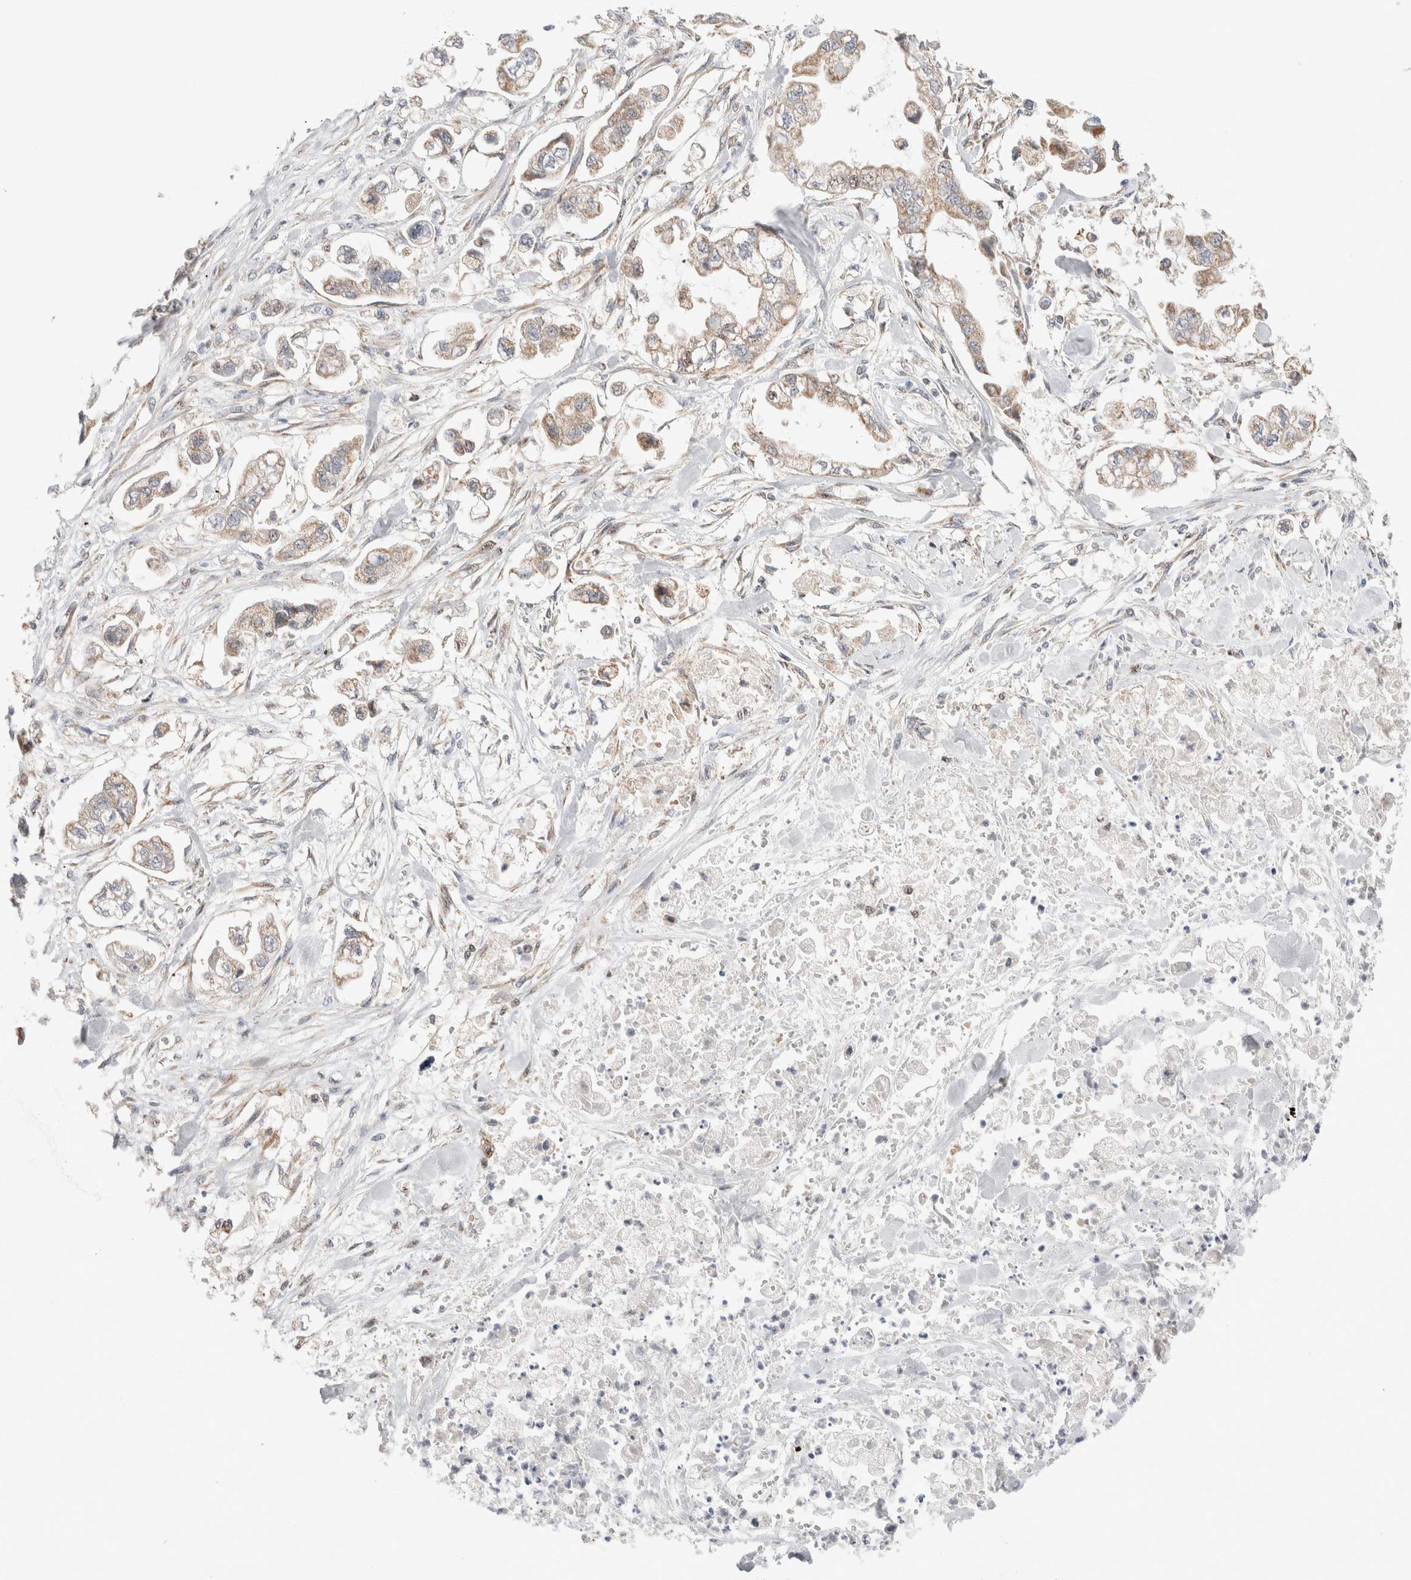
{"staining": {"intensity": "weak", "quantity": "25%-75%", "location": "cytoplasmic/membranous"}, "tissue": "stomach cancer", "cell_type": "Tumor cells", "image_type": "cancer", "snomed": [{"axis": "morphology", "description": "Normal tissue, NOS"}, {"axis": "morphology", "description": "Adenocarcinoma, NOS"}, {"axis": "topography", "description": "Stomach"}], "caption": "Brown immunohistochemical staining in human stomach cancer exhibits weak cytoplasmic/membranous staining in approximately 25%-75% of tumor cells. The staining was performed using DAB to visualize the protein expression in brown, while the nuclei were stained in blue with hematoxylin (Magnification: 20x).", "gene": "ZNF695", "patient": {"sex": "male", "age": 62}}